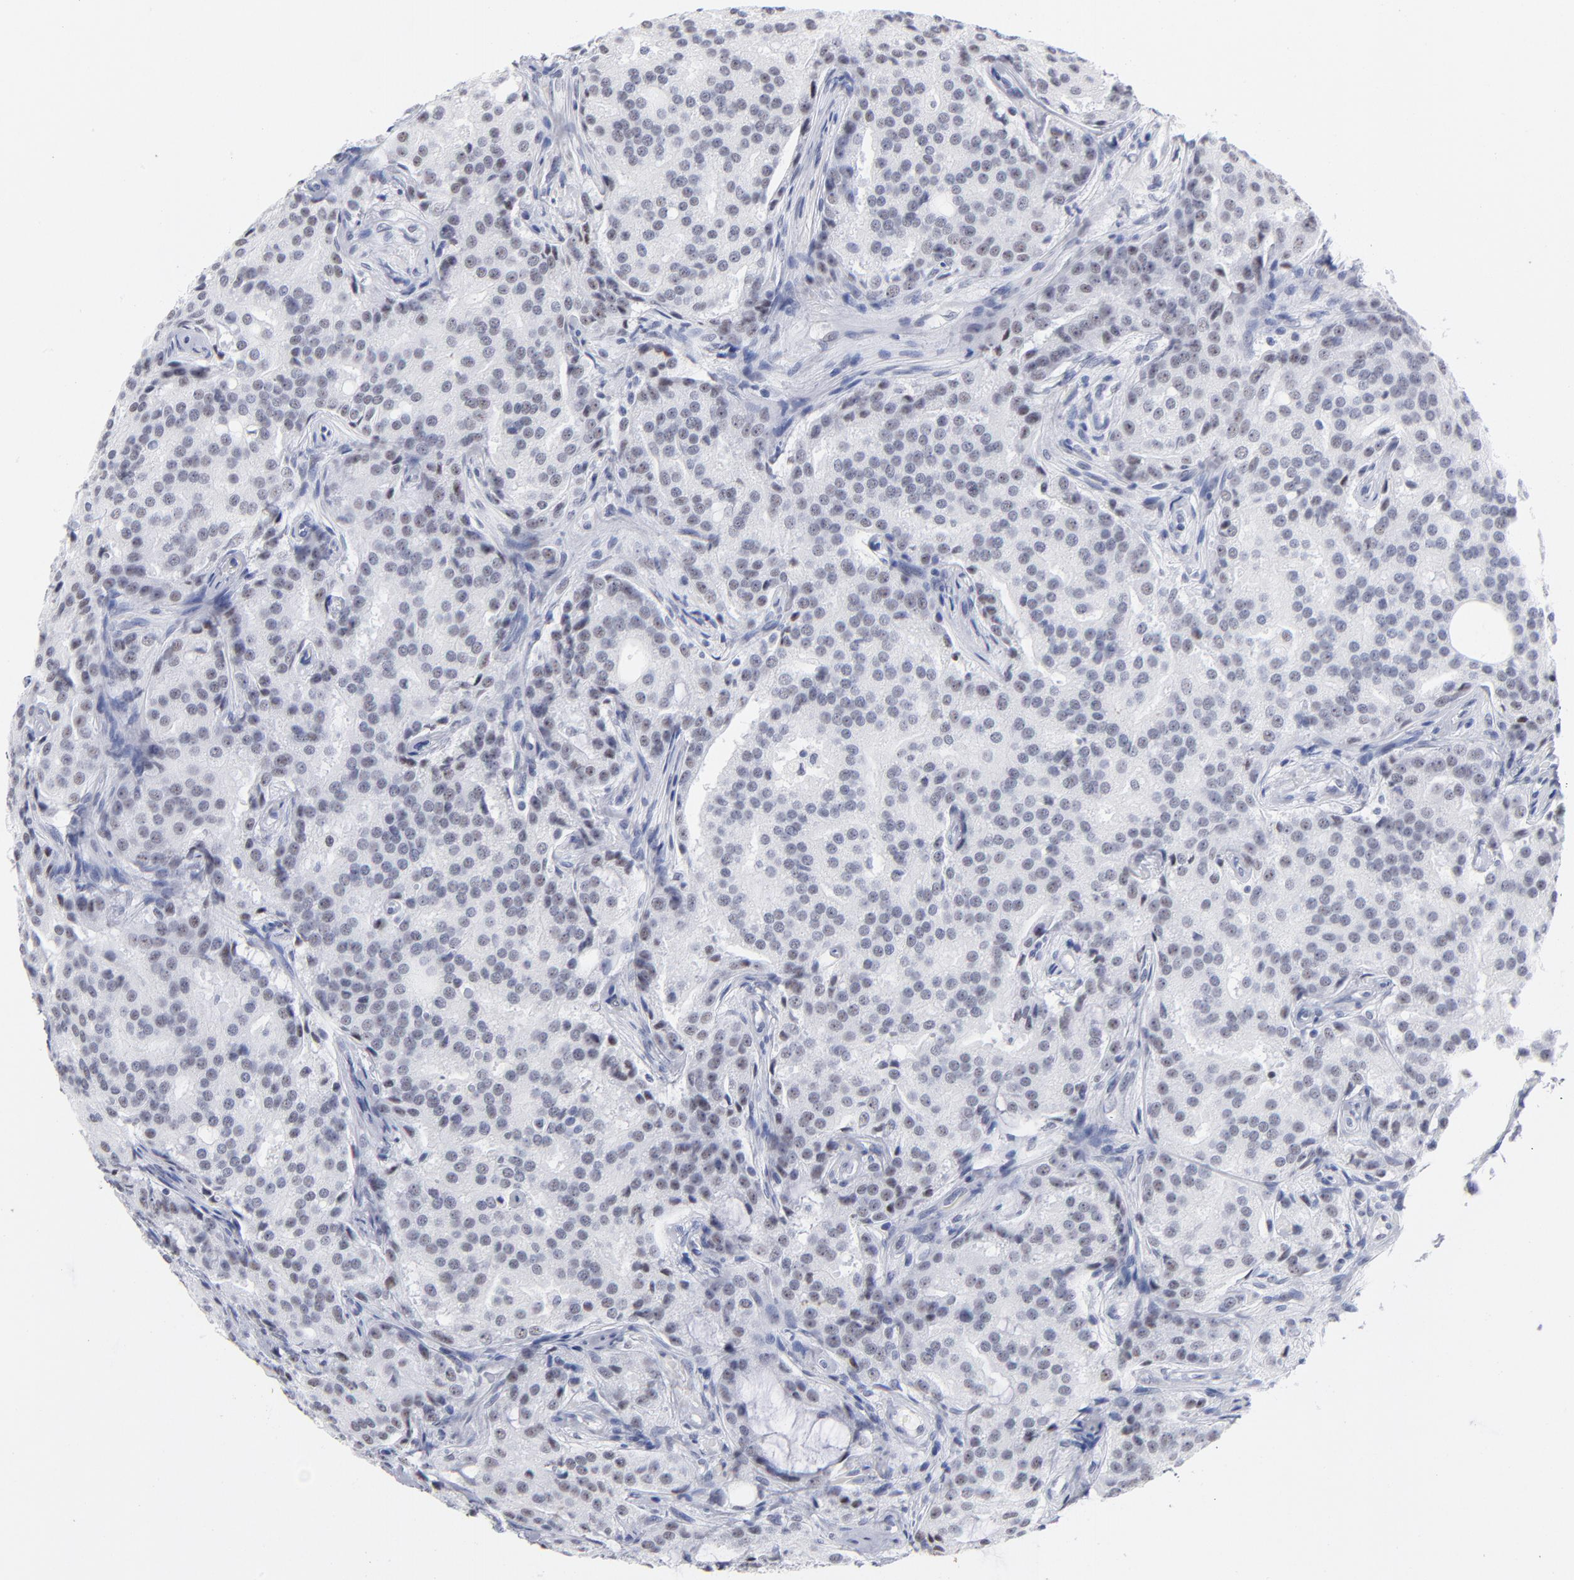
{"staining": {"intensity": "weak", "quantity": "<25%", "location": "nuclear"}, "tissue": "prostate cancer", "cell_type": "Tumor cells", "image_type": "cancer", "snomed": [{"axis": "morphology", "description": "Adenocarcinoma, High grade"}, {"axis": "topography", "description": "Prostate"}], "caption": "Immunohistochemistry (IHC) micrograph of prostate cancer stained for a protein (brown), which shows no staining in tumor cells.", "gene": "SNRPB", "patient": {"sex": "male", "age": 72}}